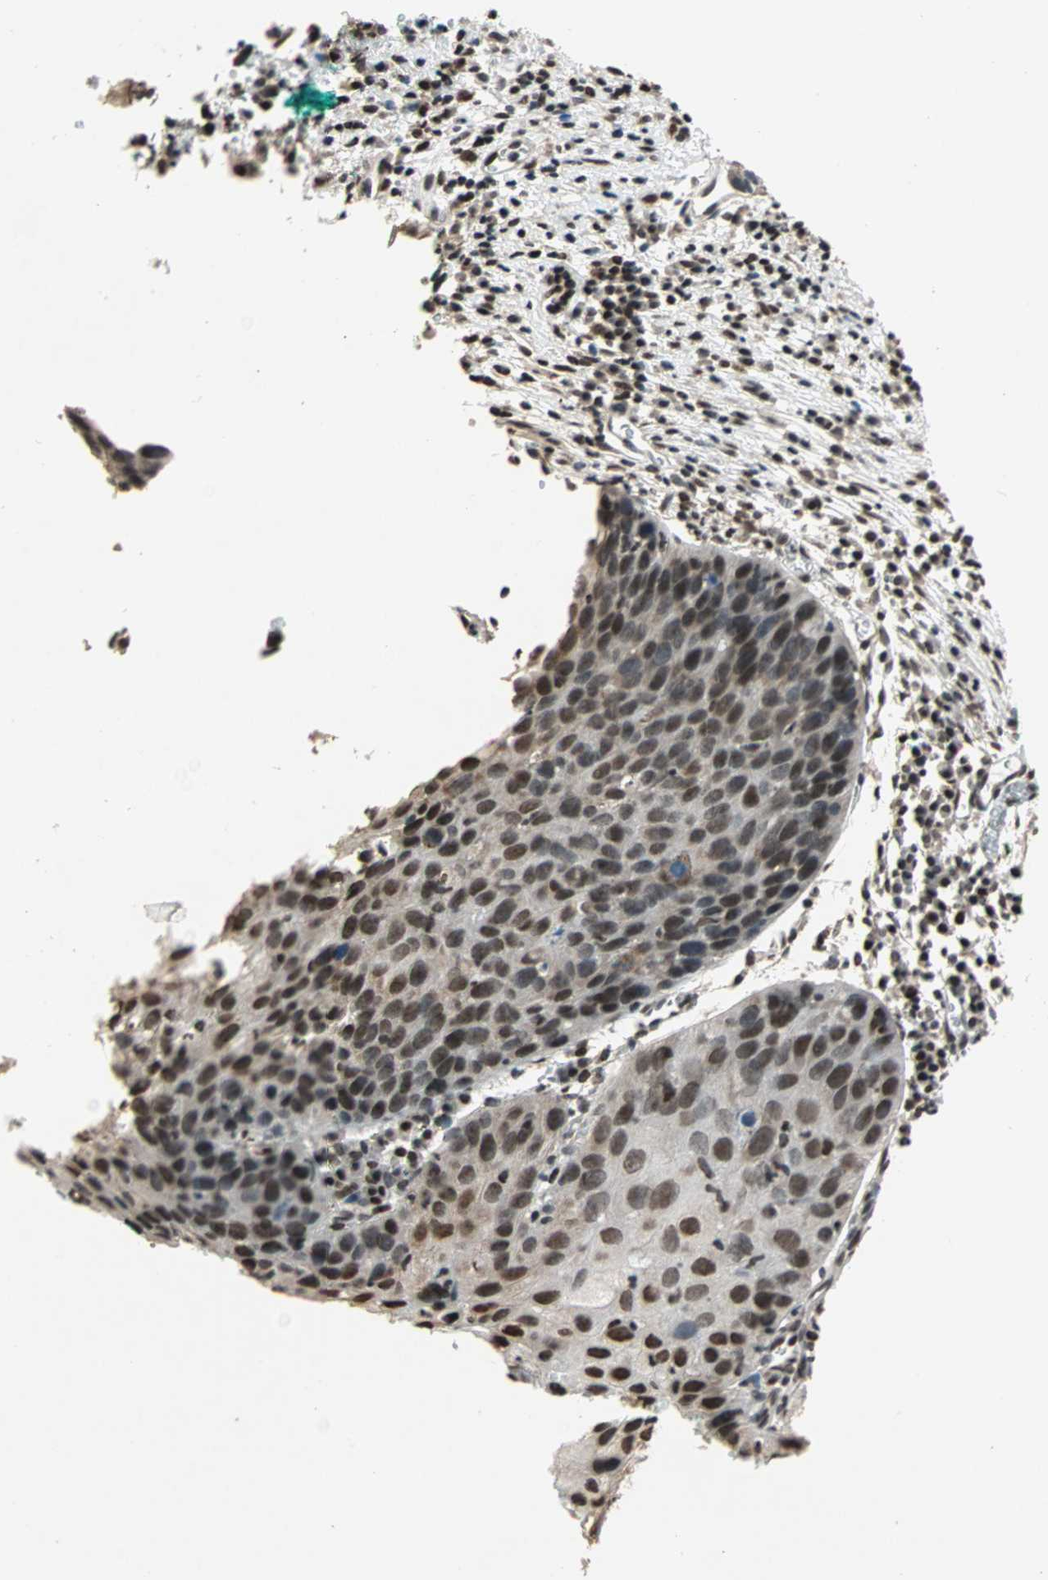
{"staining": {"intensity": "moderate", "quantity": ">75%", "location": "nuclear"}, "tissue": "cervical cancer", "cell_type": "Tumor cells", "image_type": "cancer", "snomed": [{"axis": "morphology", "description": "Squamous cell carcinoma, NOS"}, {"axis": "topography", "description": "Cervix"}], "caption": "Tumor cells exhibit medium levels of moderate nuclear positivity in about >75% of cells in human cervical cancer (squamous cell carcinoma).", "gene": "DAZAP1", "patient": {"sex": "female", "age": 38}}